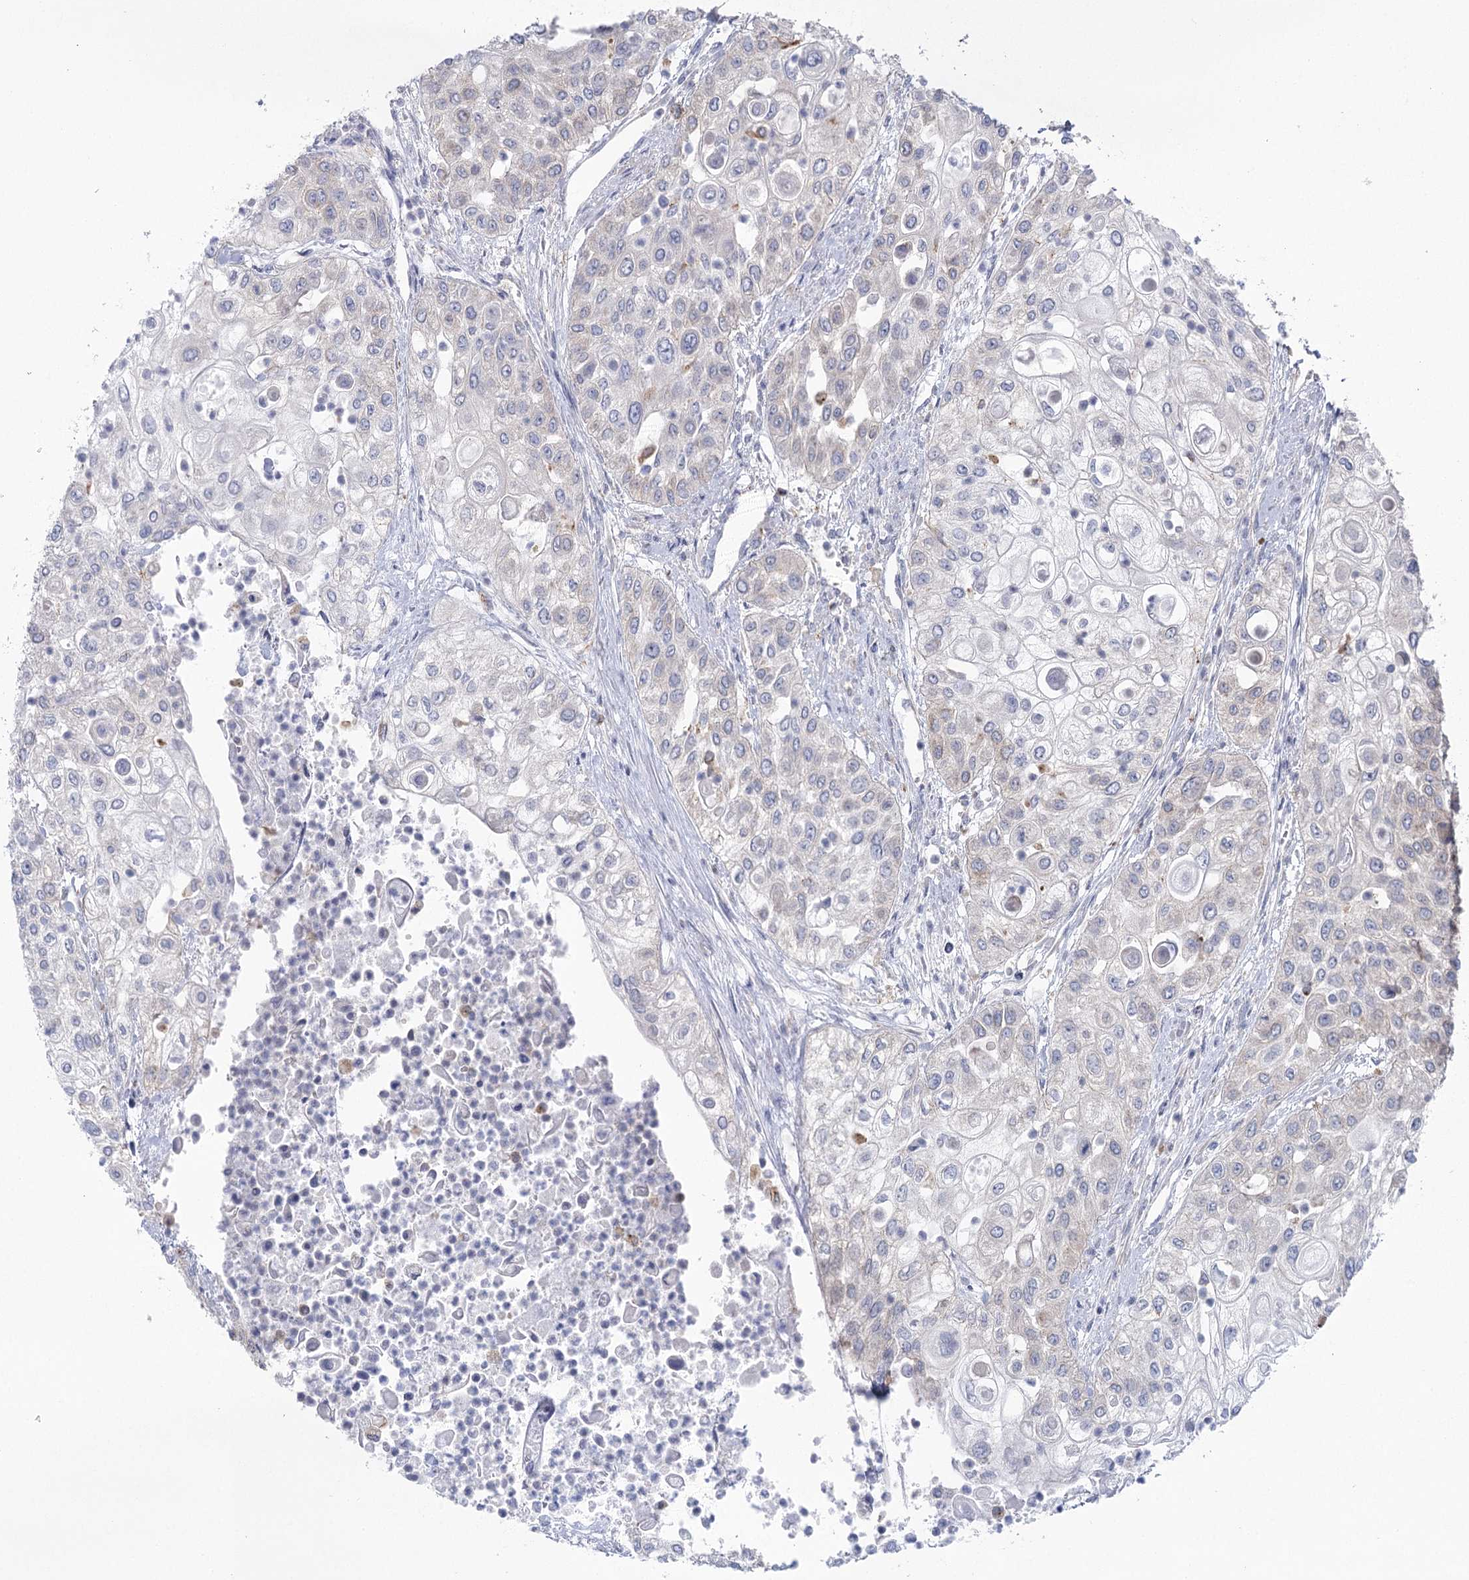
{"staining": {"intensity": "negative", "quantity": "none", "location": "none"}, "tissue": "urothelial cancer", "cell_type": "Tumor cells", "image_type": "cancer", "snomed": [{"axis": "morphology", "description": "Urothelial carcinoma, High grade"}, {"axis": "topography", "description": "Urinary bladder"}], "caption": "Immunohistochemistry (IHC) of human urothelial cancer displays no positivity in tumor cells. Brightfield microscopy of immunohistochemistry (IHC) stained with DAB (3,3'-diaminobenzidine) (brown) and hematoxylin (blue), captured at high magnification.", "gene": "CCDC88A", "patient": {"sex": "female", "age": 79}}